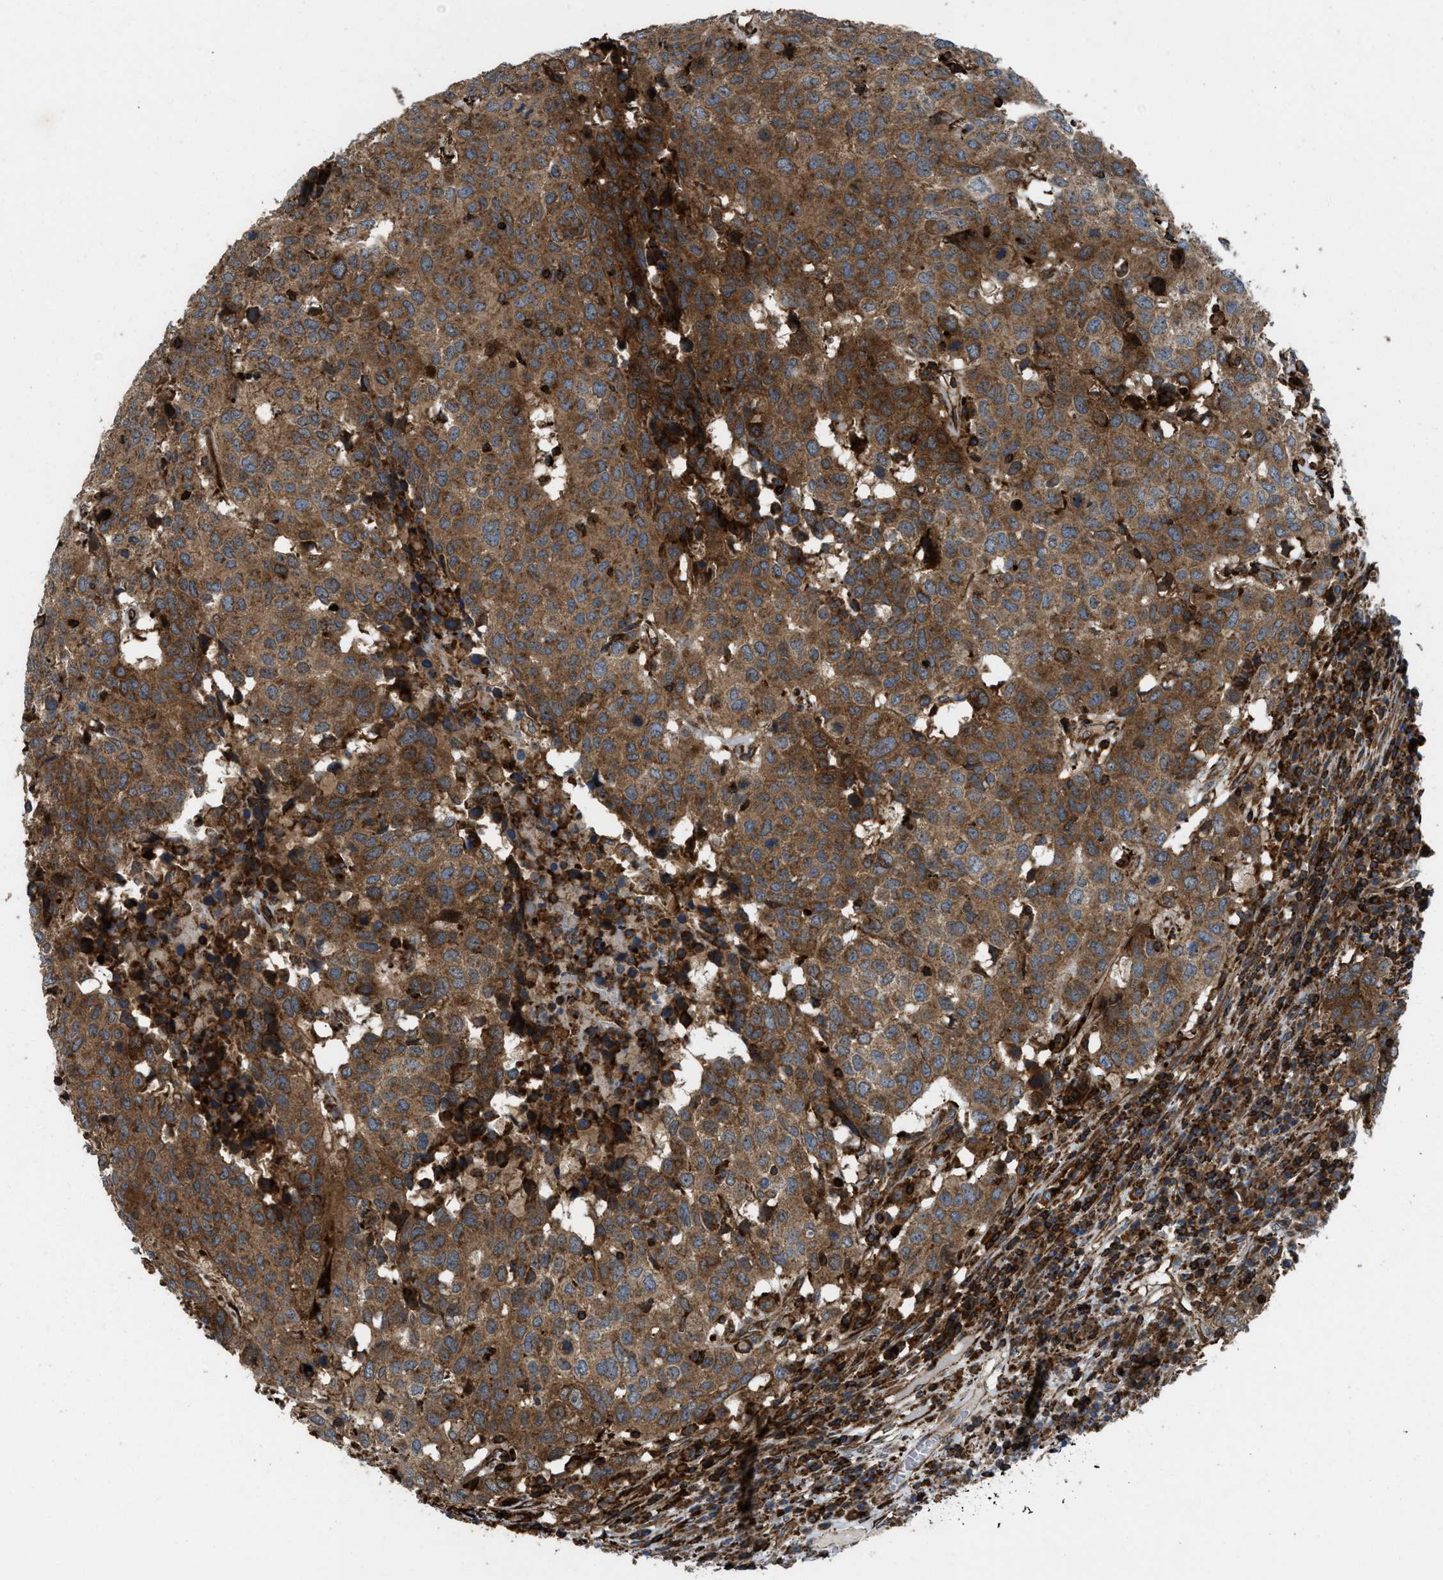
{"staining": {"intensity": "moderate", "quantity": ">75%", "location": "cytoplasmic/membranous"}, "tissue": "head and neck cancer", "cell_type": "Tumor cells", "image_type": "cancer", "snomed": [{"axis": "morphology", "description": "Squamous cell carcinoma, NOS"}, {"axis": "topography", "description": "Head-Neck"}], "caption": "Immunohistochemical staining of squamous cell carcinoma (head and neck) displays medium levels of moderate cytoplasmic/membranous protein expression in approximately >75% of tumor cells.", "gene": "EGLN1", "patient": {"sex": "male", "age": 66}}